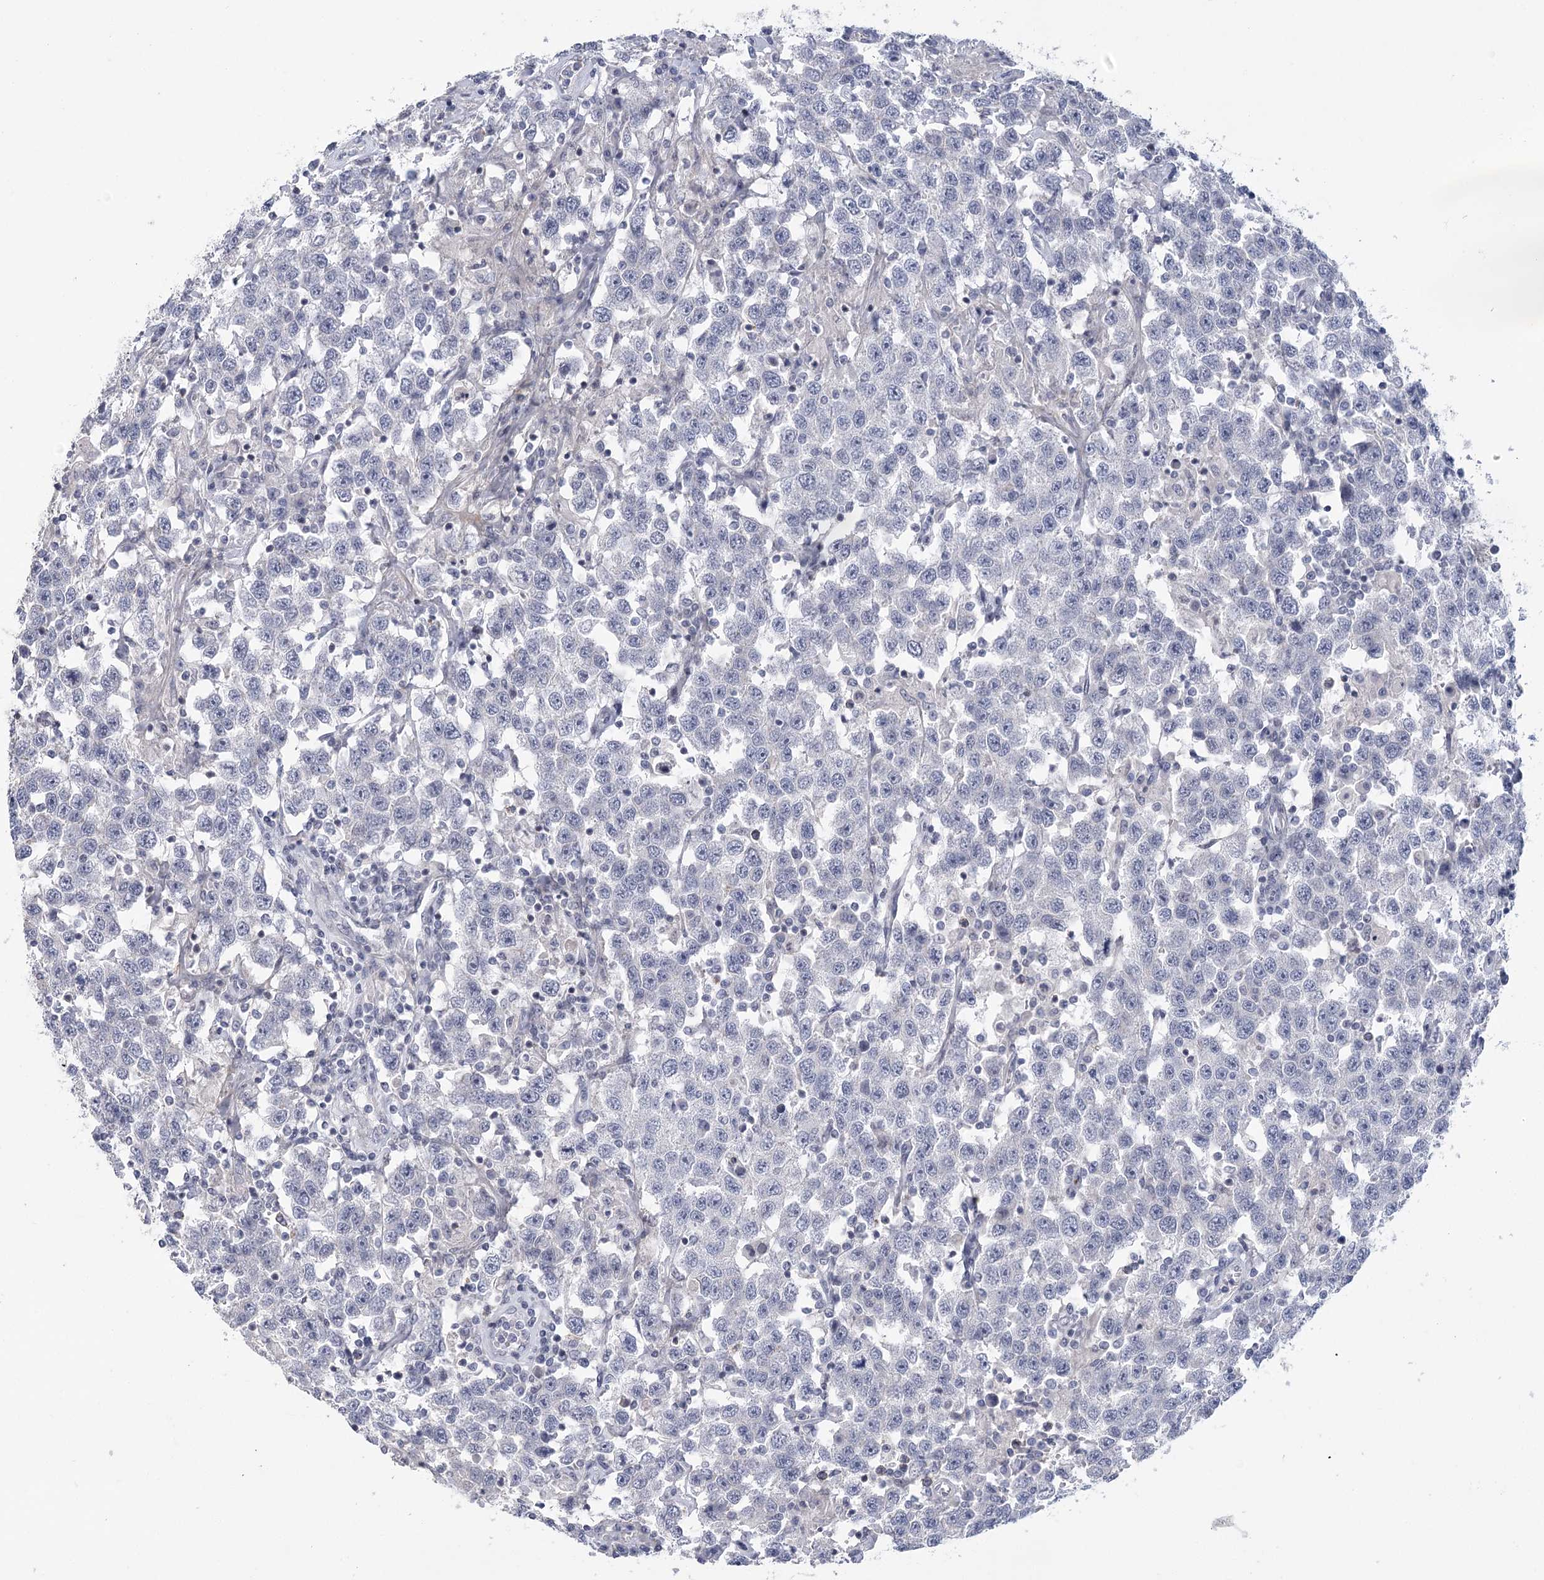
{"staining": {"intensity": "negative", "quantity": "none", "location": "none"}, "tissue": "testis cancer", "cell_type": "Tumor cells", "image_type": "cancer", "snomed": [{"axis": "morphology", "description": "Seminoma, NOS"}, {"axis": "topography", "description": "Testis"}], "caption": "IHC photomicrograph of neoplastic tissue: human testis seminoma stained with DAB reveals no significant protein expression in tumor cells.", "gene": "FAM76B", "patient": {"sex": "male", "age": 41}}